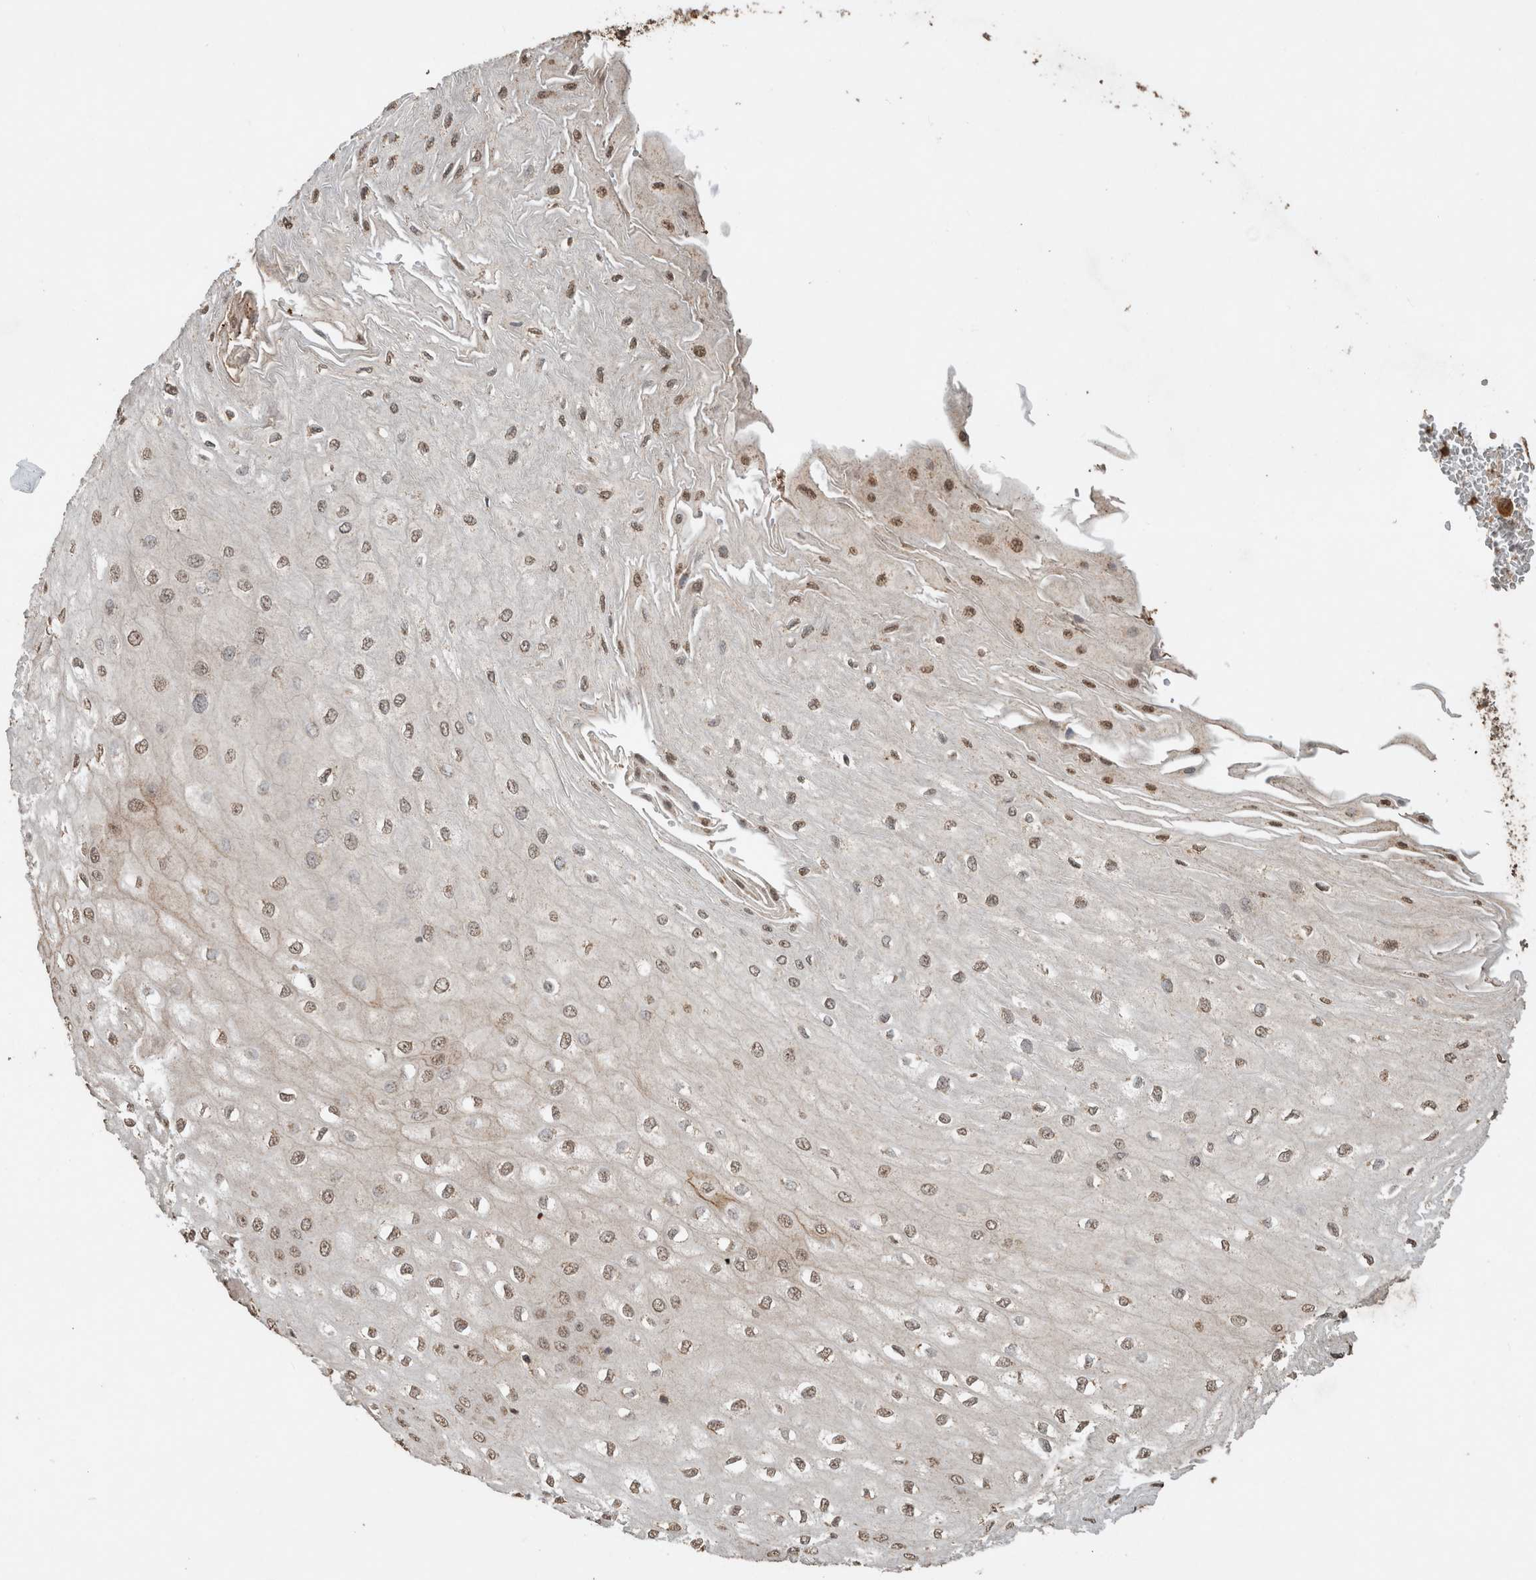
{"staining": {"intensity": "moderate", "quantity": "25%-75%", "location": "cytoplasmic/membranous,nuclear"}, "tissue": "esophagus", "cell_type": "Squamous epithelial cells", "image_type": "normal", "snomed": [{"axis": "morphology", "description": "Normal tissue, NOS"}, {"axis": "topography", "description": "Esophagus"}], "caption": "Brown immunohistochemical staining in normal esophagus shows moderate cytoplasmic/membranous,nuclear staining in about 25%-75% of squamous epithelial cells. The protein is shown in brown color, while the nuclei are stained blue.", "gene": "FAM3A", "patient": {"sex": "male", "age": 60}}